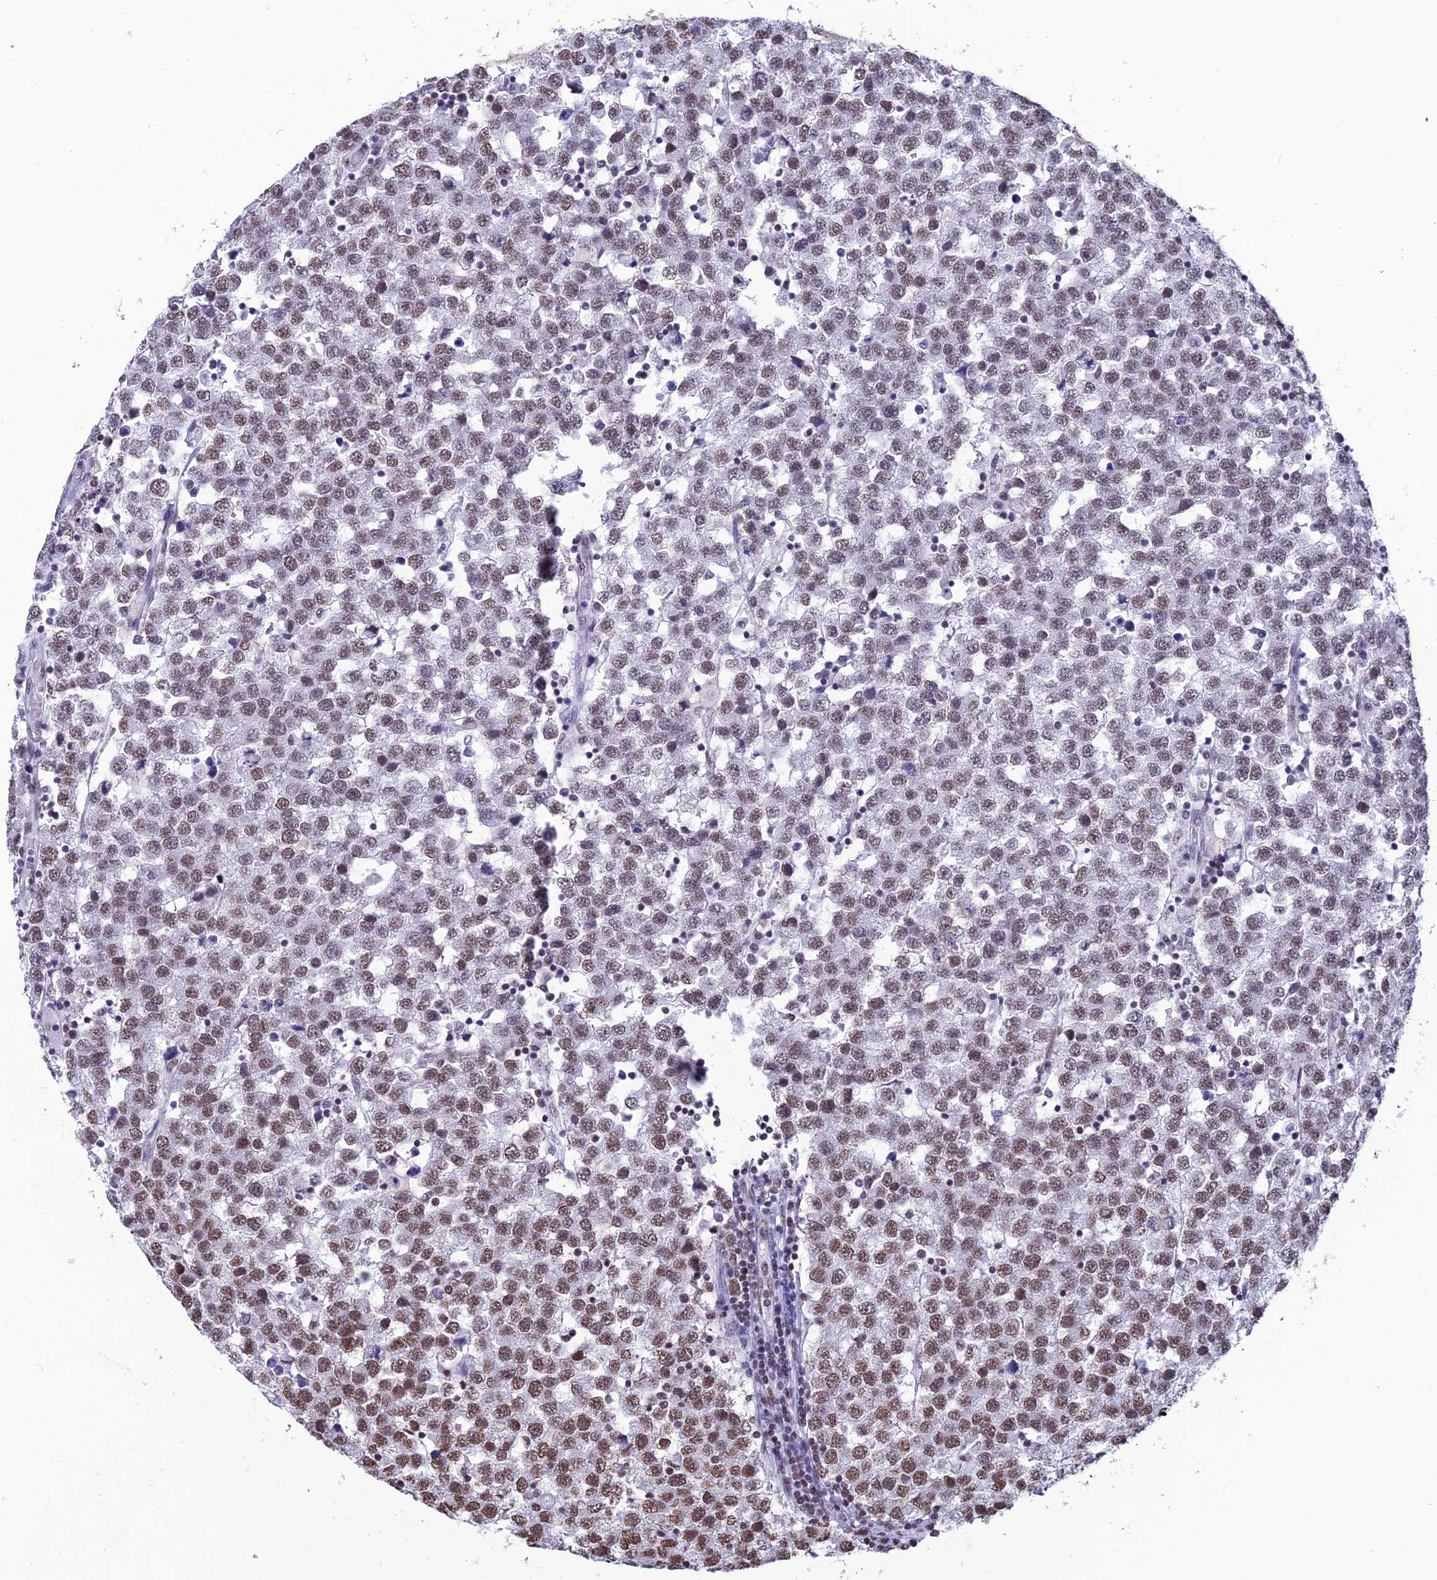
{"staining": {"intensity": "moderate", "quantity": ">75%", "location": "nuclear"}, "tissue": "testis cancer", "cell_type": "Tumor cells", "image_type": "cancer", "snomed": [{"axis": "morphology", "description": "Seminoma, NOS"}, {"axis": "topography", "description": "Testis"}], "caption": "Protein staining reveals moderate nuclear staining in about >75% of tumor cells in seminoma (testis). Using DAB (brown) and hematoxylin (blue) stains, captured at high magnification using brightfield microscopy.", "gene": "PRAMEF12", "patient": {"sex": "male", "age": 34}}